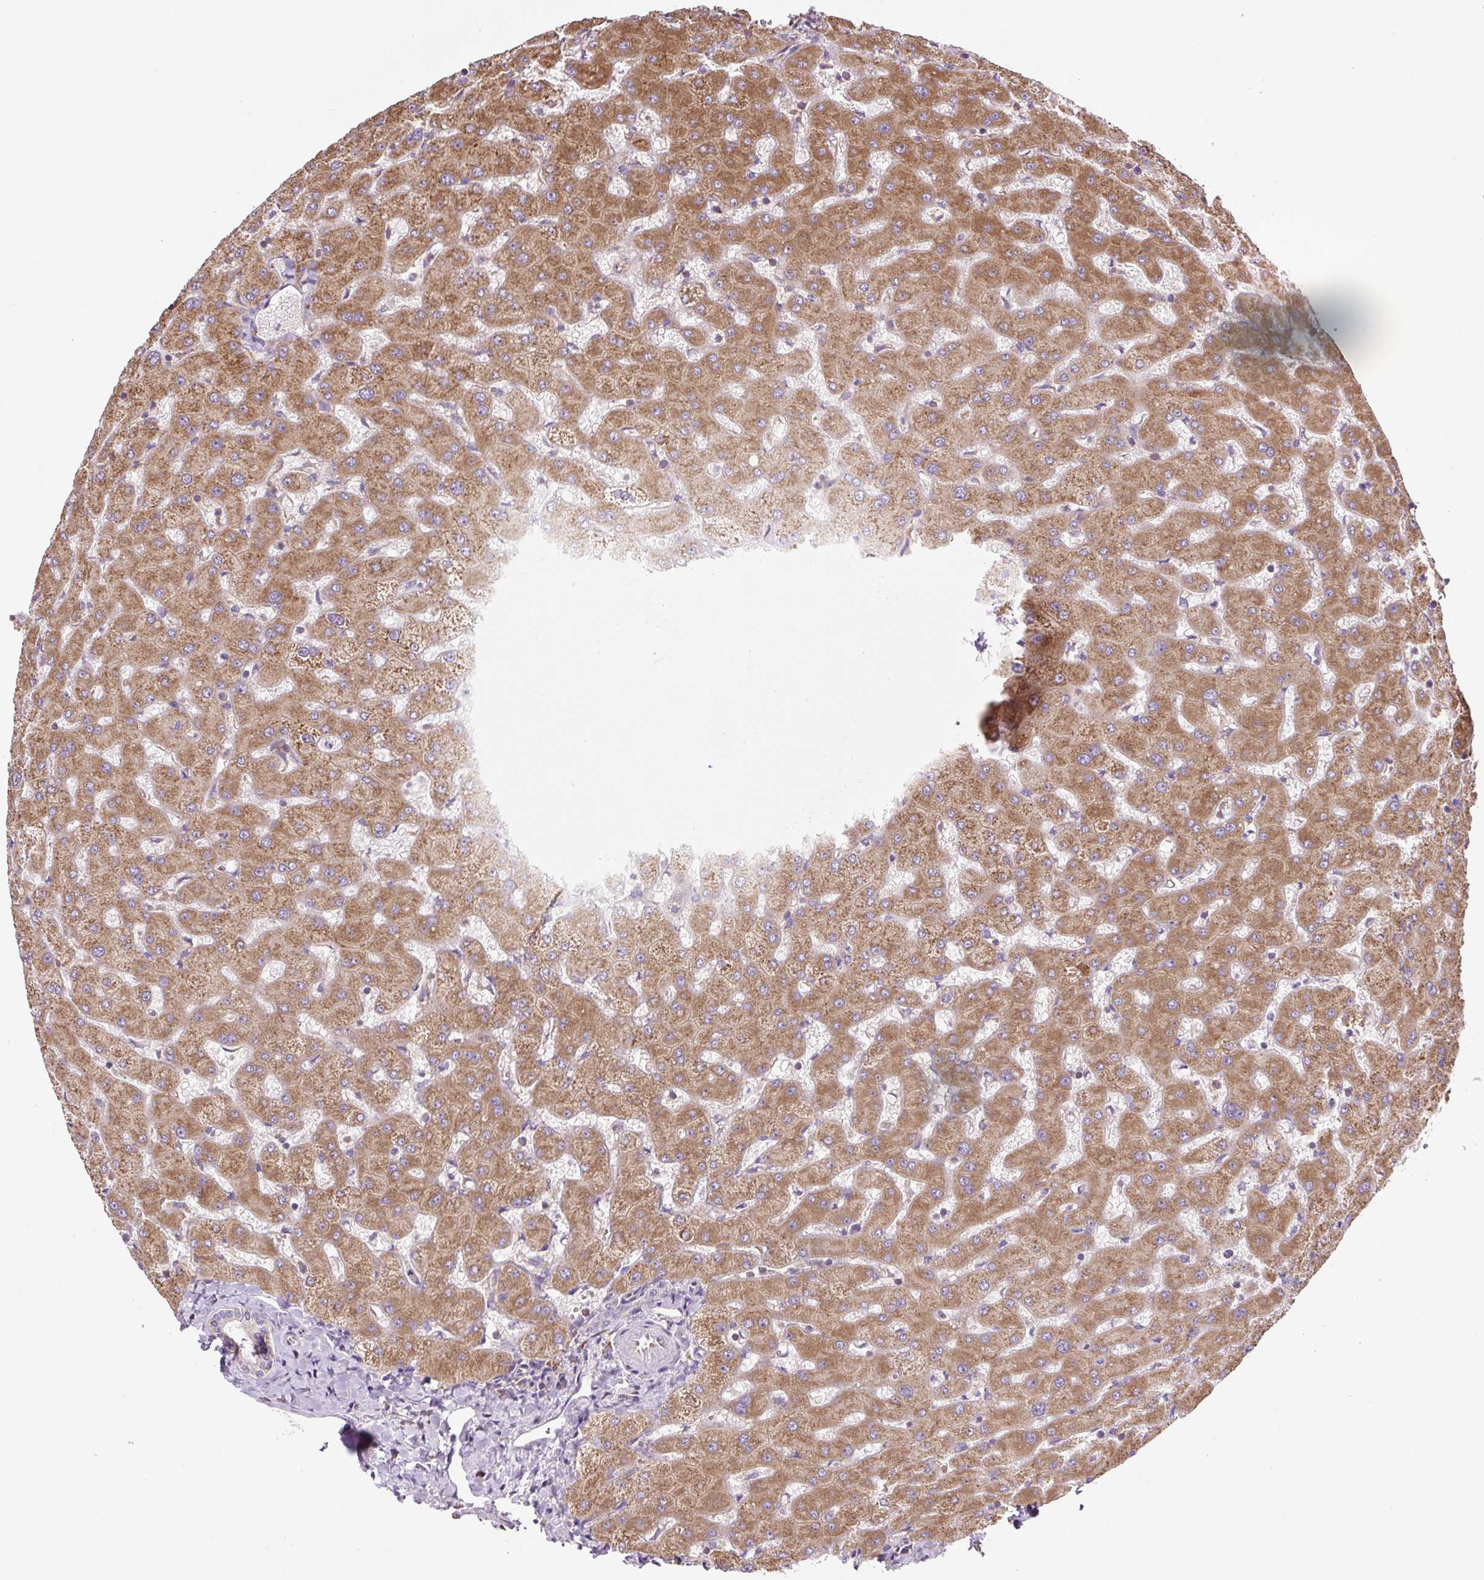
{"staining": {"intensity": "negative", "quantity": "none", "location": "none"}, "tissue": "liver", "cell_type": "Cholangiocytes", "image_type": "normal", "snomed": [{"axis": "morphology", "description": "Normal tissue, NOS"}, {"axis": "topography", "description": "Liver"}], "caption": "Immunohistochemistry (IHC) of benign human liver shows no staining in cholangiocytes.", "gene": "RPS23", "patient": {"sex": "female", "age": 63}}